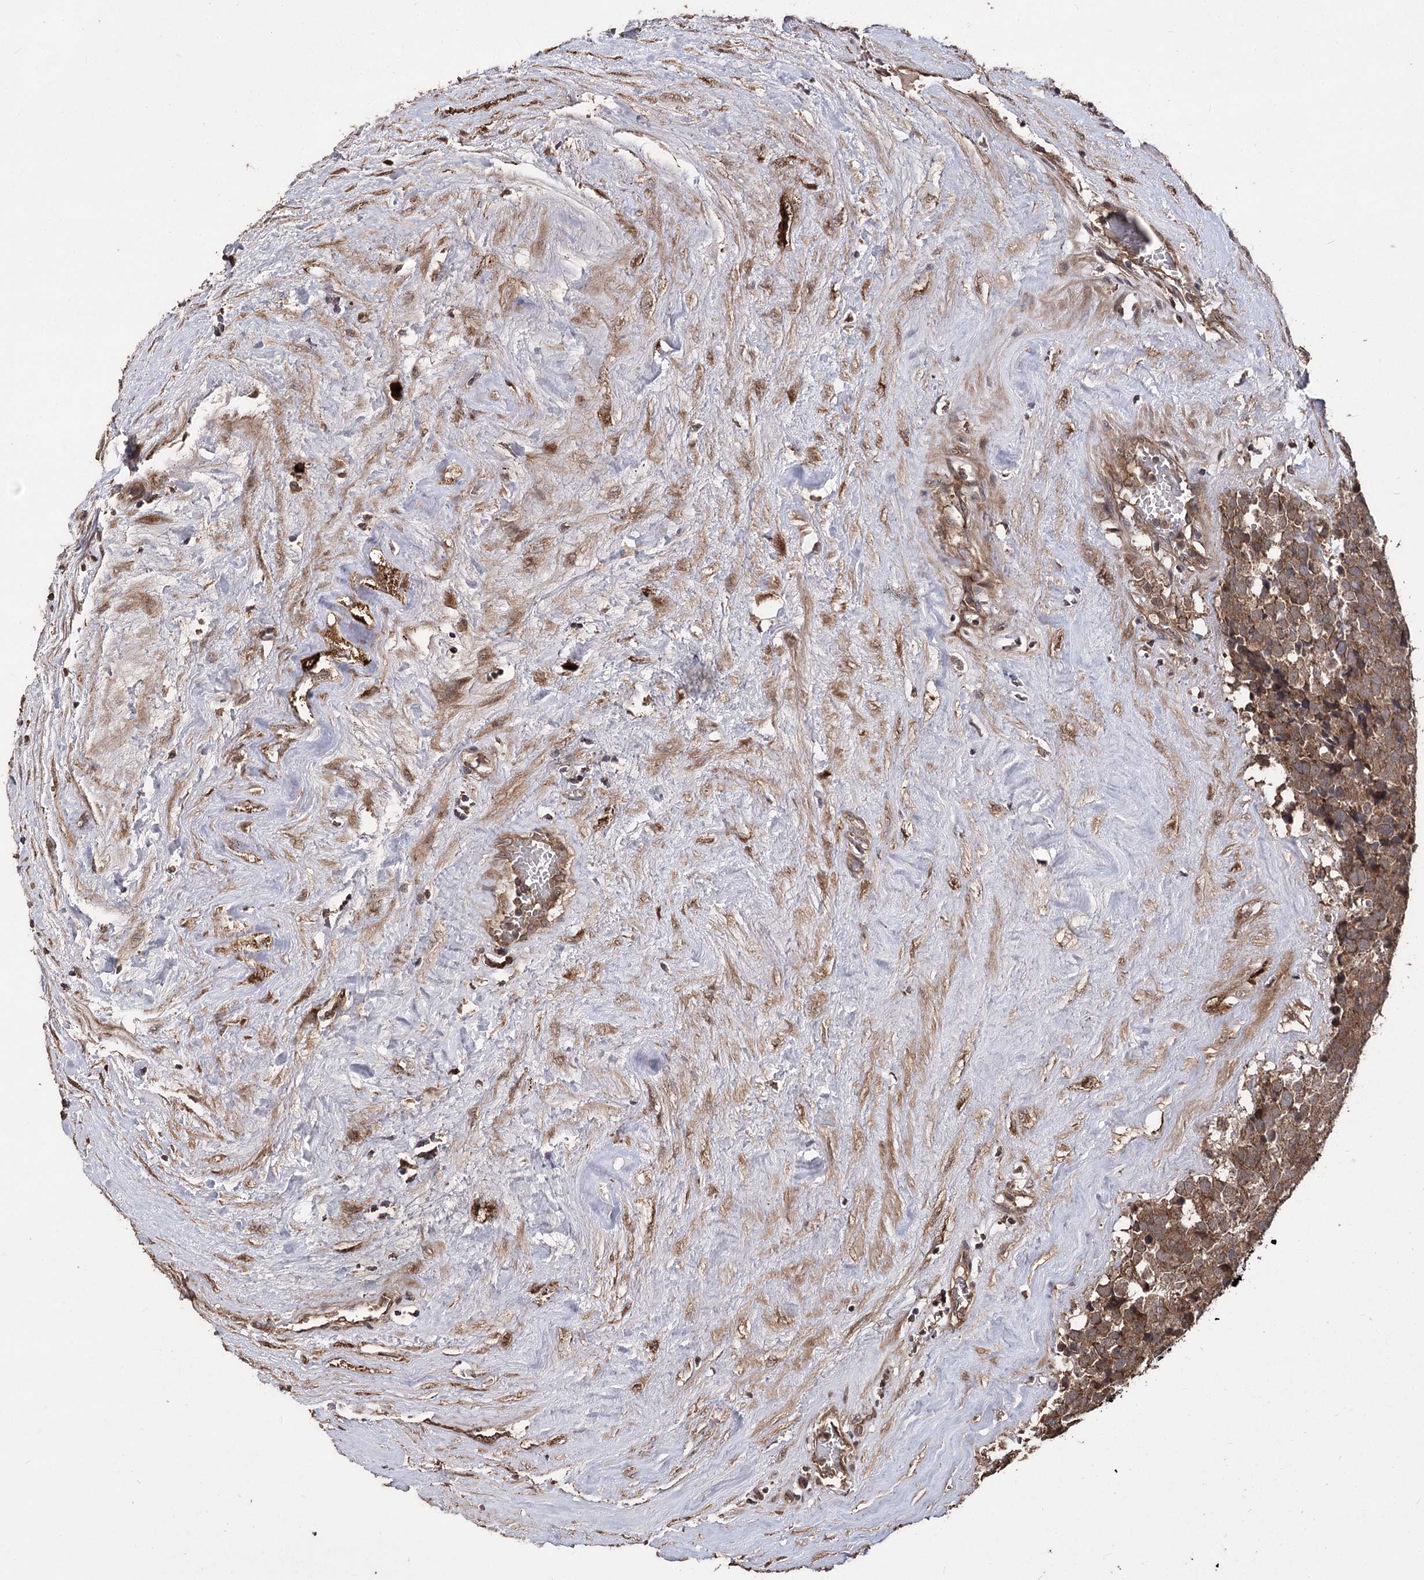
{"staining": {"intensity": "moderate", "quantity": ">75%", "location": "cytoplasmic/membranous"}, "tissue": "testis cancer", "cell_type": "Tumor cells", "image_type": "cancer", "snomed": [{"axis": "morphology", "description": "Seminoma, NOS"}, {"axis": "topography", "description": "Testis"}], "caption": "IHC photomicrograph of neoplastic tissue: testis seminoma stained using immunohistochemistry (IHC) demonstrates medium levels of moderate protein expression localized specifically in the cytoplasmic/membranous of tumor cells, appearing as a cytoplasmic/membranous brown color.", "gene": "RASSF3", "patient": {"sex": "male", "age": 71}}